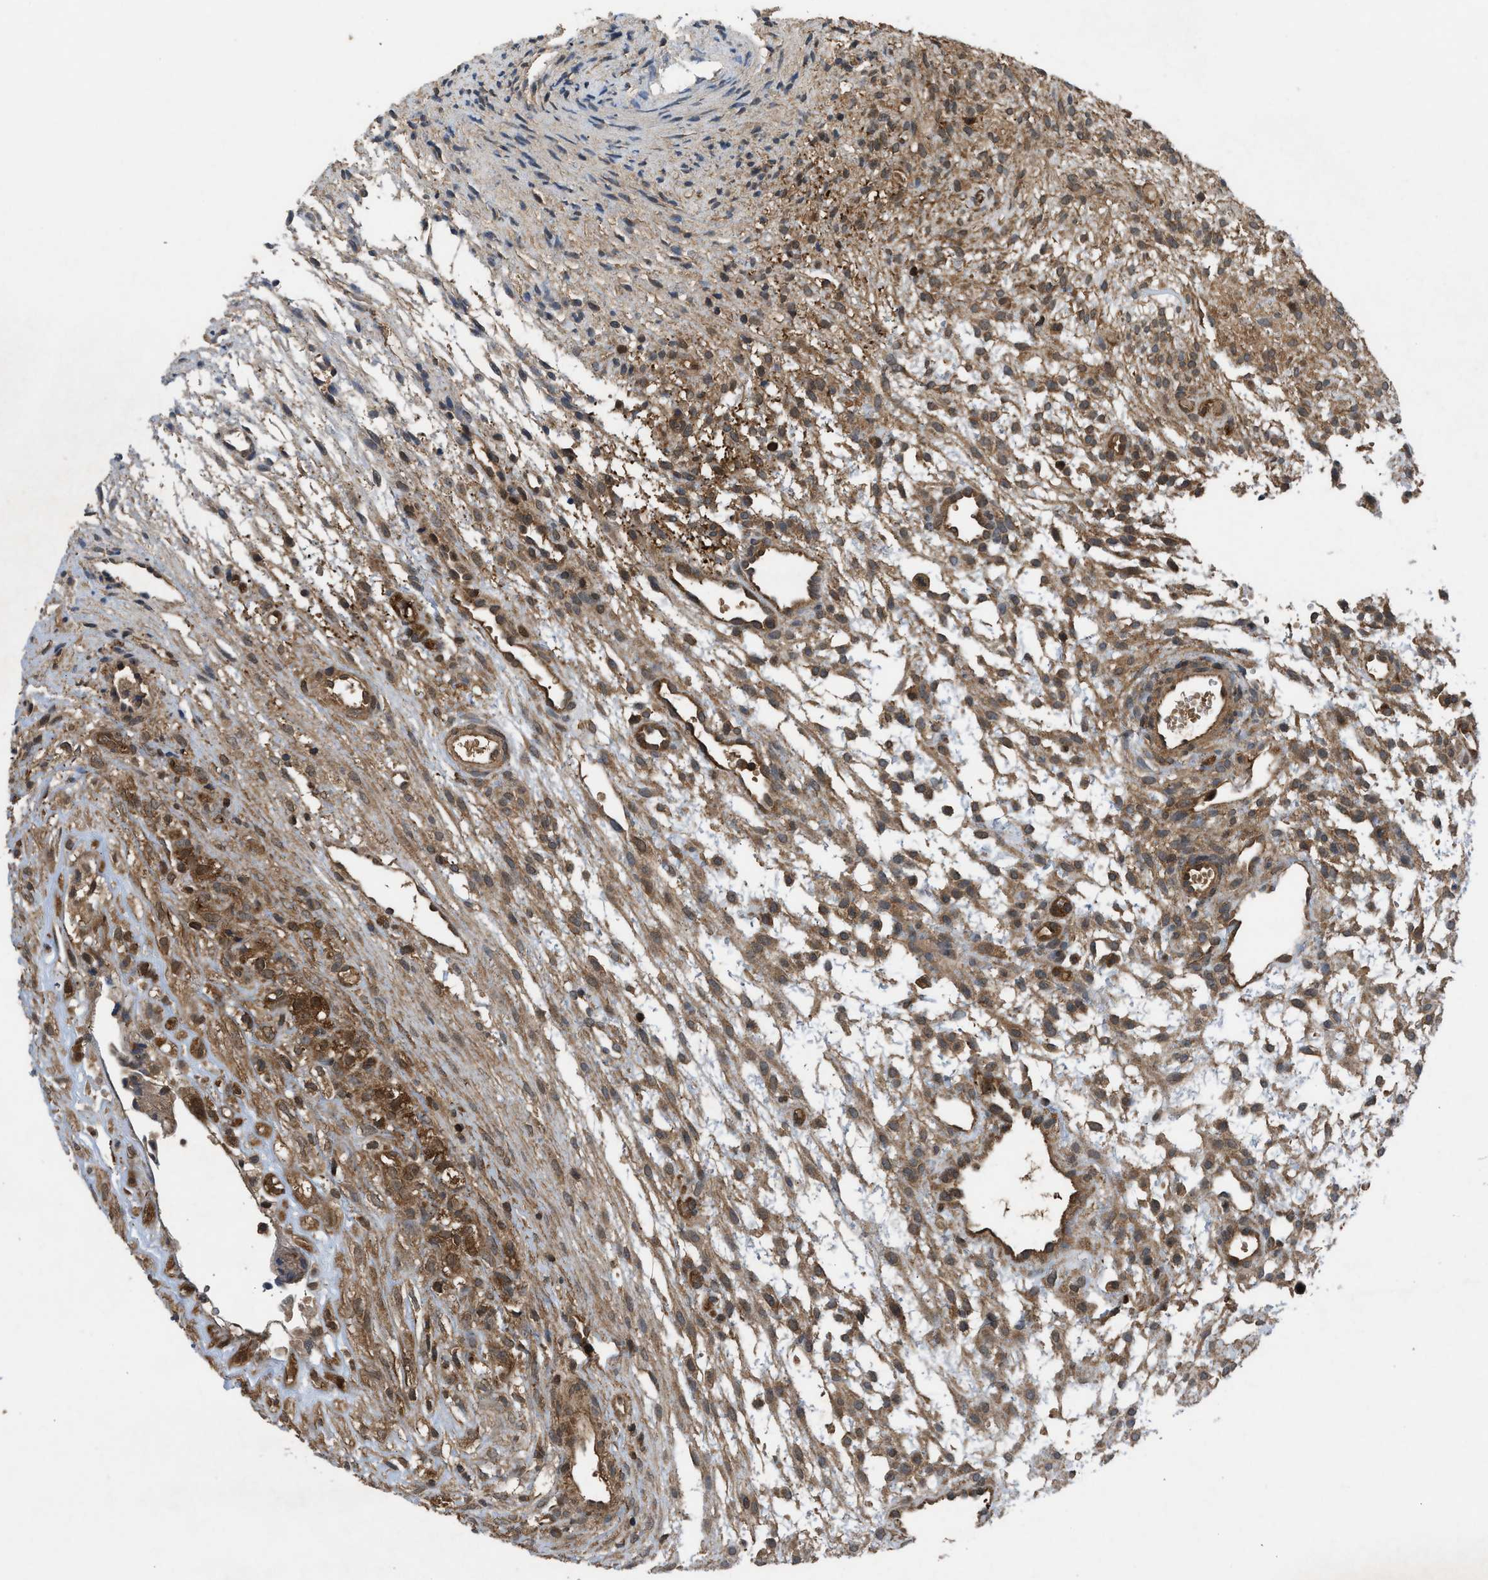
{"staining": {"intensity": "strong", "quantity": "25%-75%", "location": "cytoplasmic/membranous"}, "tissue": "ovary", "cell_type": "Ovarian stroma cells", "image_type": "normal", "snomed": [{"axis": "morphology", "description": "Normal tissue, NOS"}, {"axis": "morphology", "description": "Cyst, NOS"}, {"axis": "topography", "description": "Ovary"}], "caption": "Strong cytoplasmic/membranous staining is appreciated in about 25%-75% of ovarian stroma cells in normal ovary.", "gene": "OXSR1", "patient": {"sex": "female", "age": 18}}